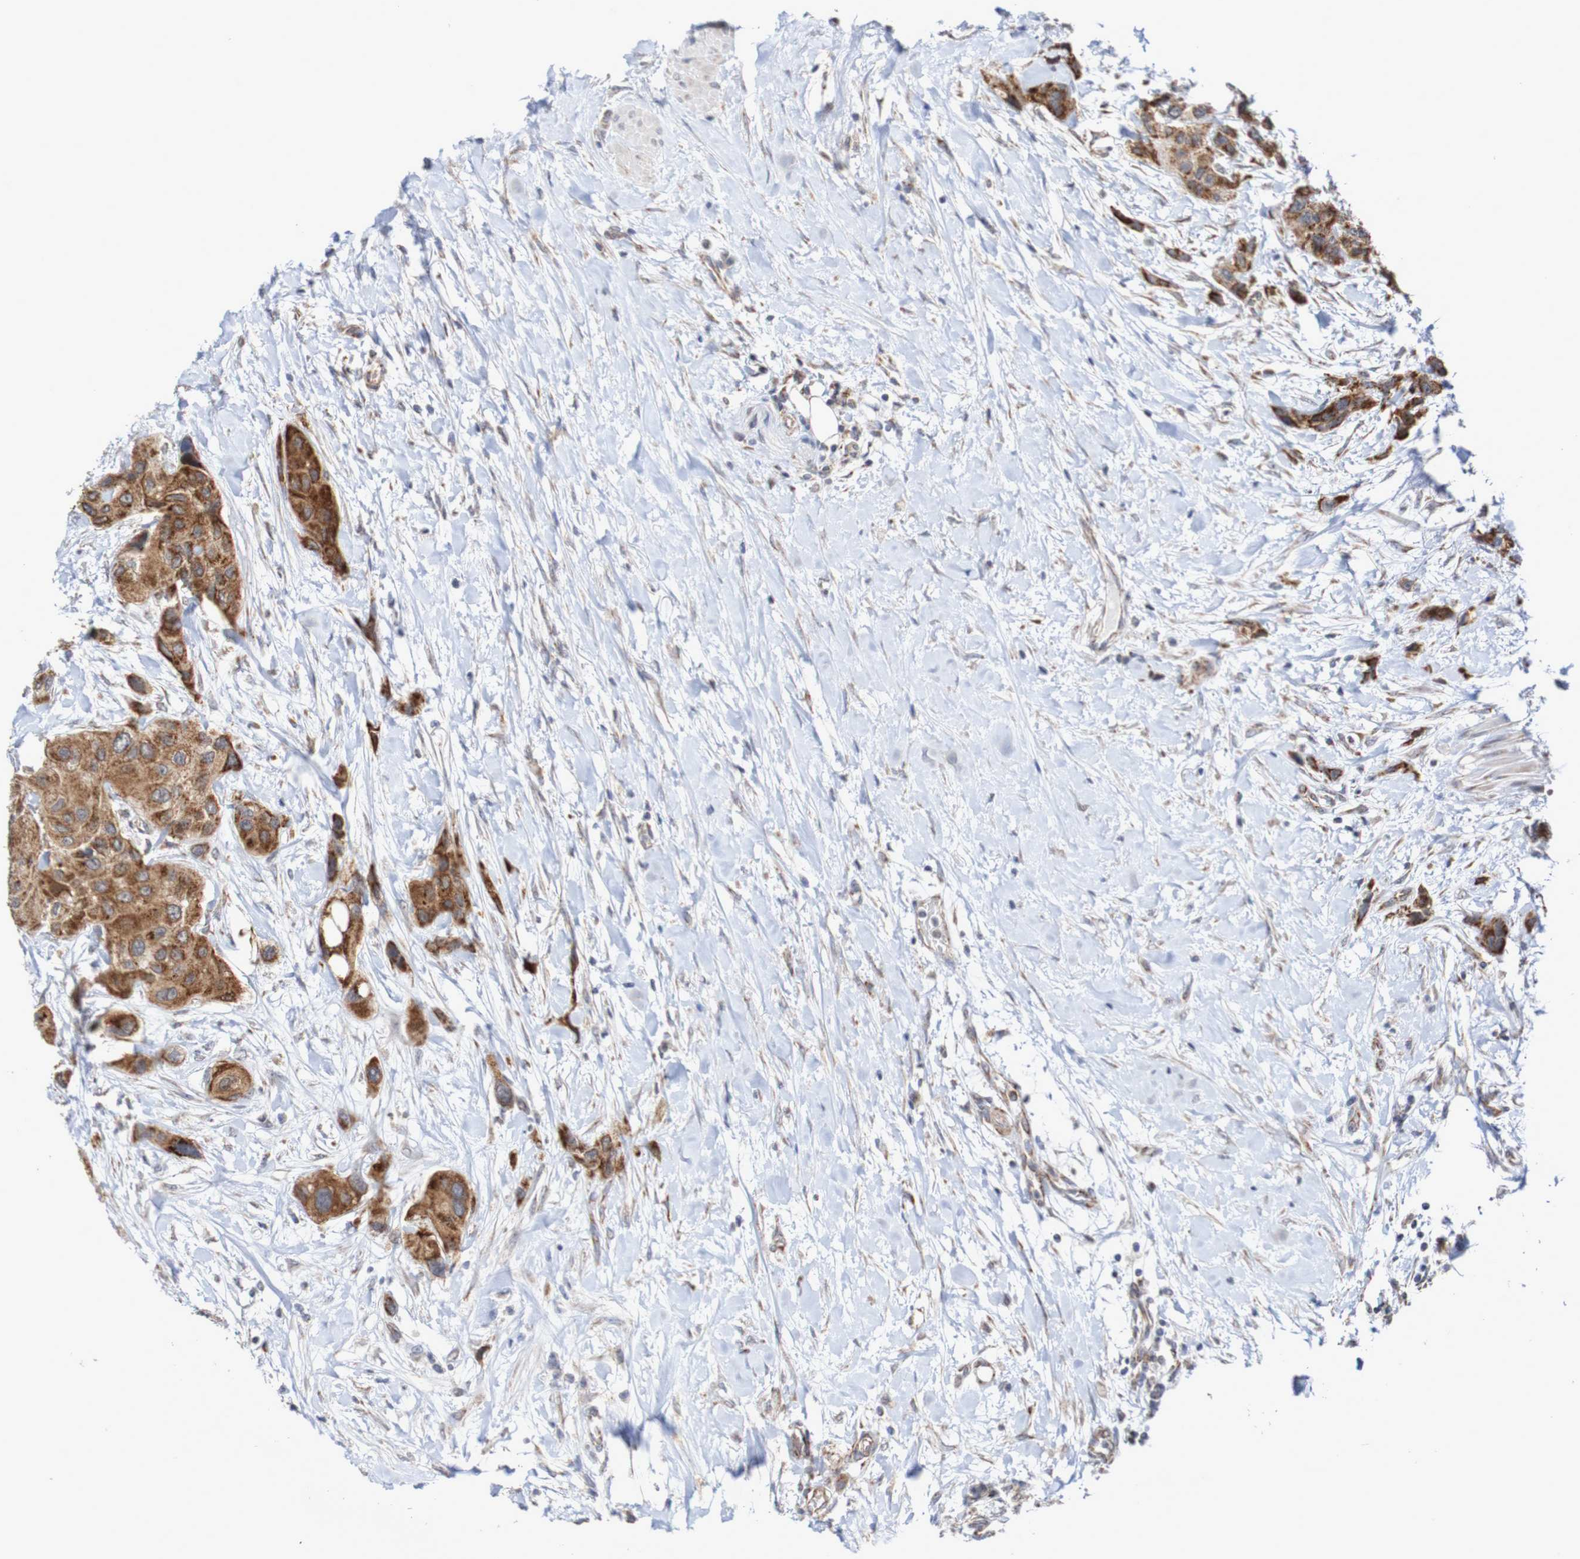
{"staining": {"intensity": "strong", "quantity": ">75%", "location": "cytoplasmic/membranous"}, "tissue": "urothelial cancer", "cell_type": "Tumor cells", "image_type": "cancer", "snomed": [{"axis": "morphology", "description": "Urothelial carcinoma, High grade"}, {"axis": "topography", "description": "Urinary bladder"}], "caption": "A brown stain labels strong cytoplasmic/membranous staining of a protein in human high-grade urothelial carcinoma tumor cells.", "gene": "DVL1", "patient": {"sex": "female", "age": 56}}